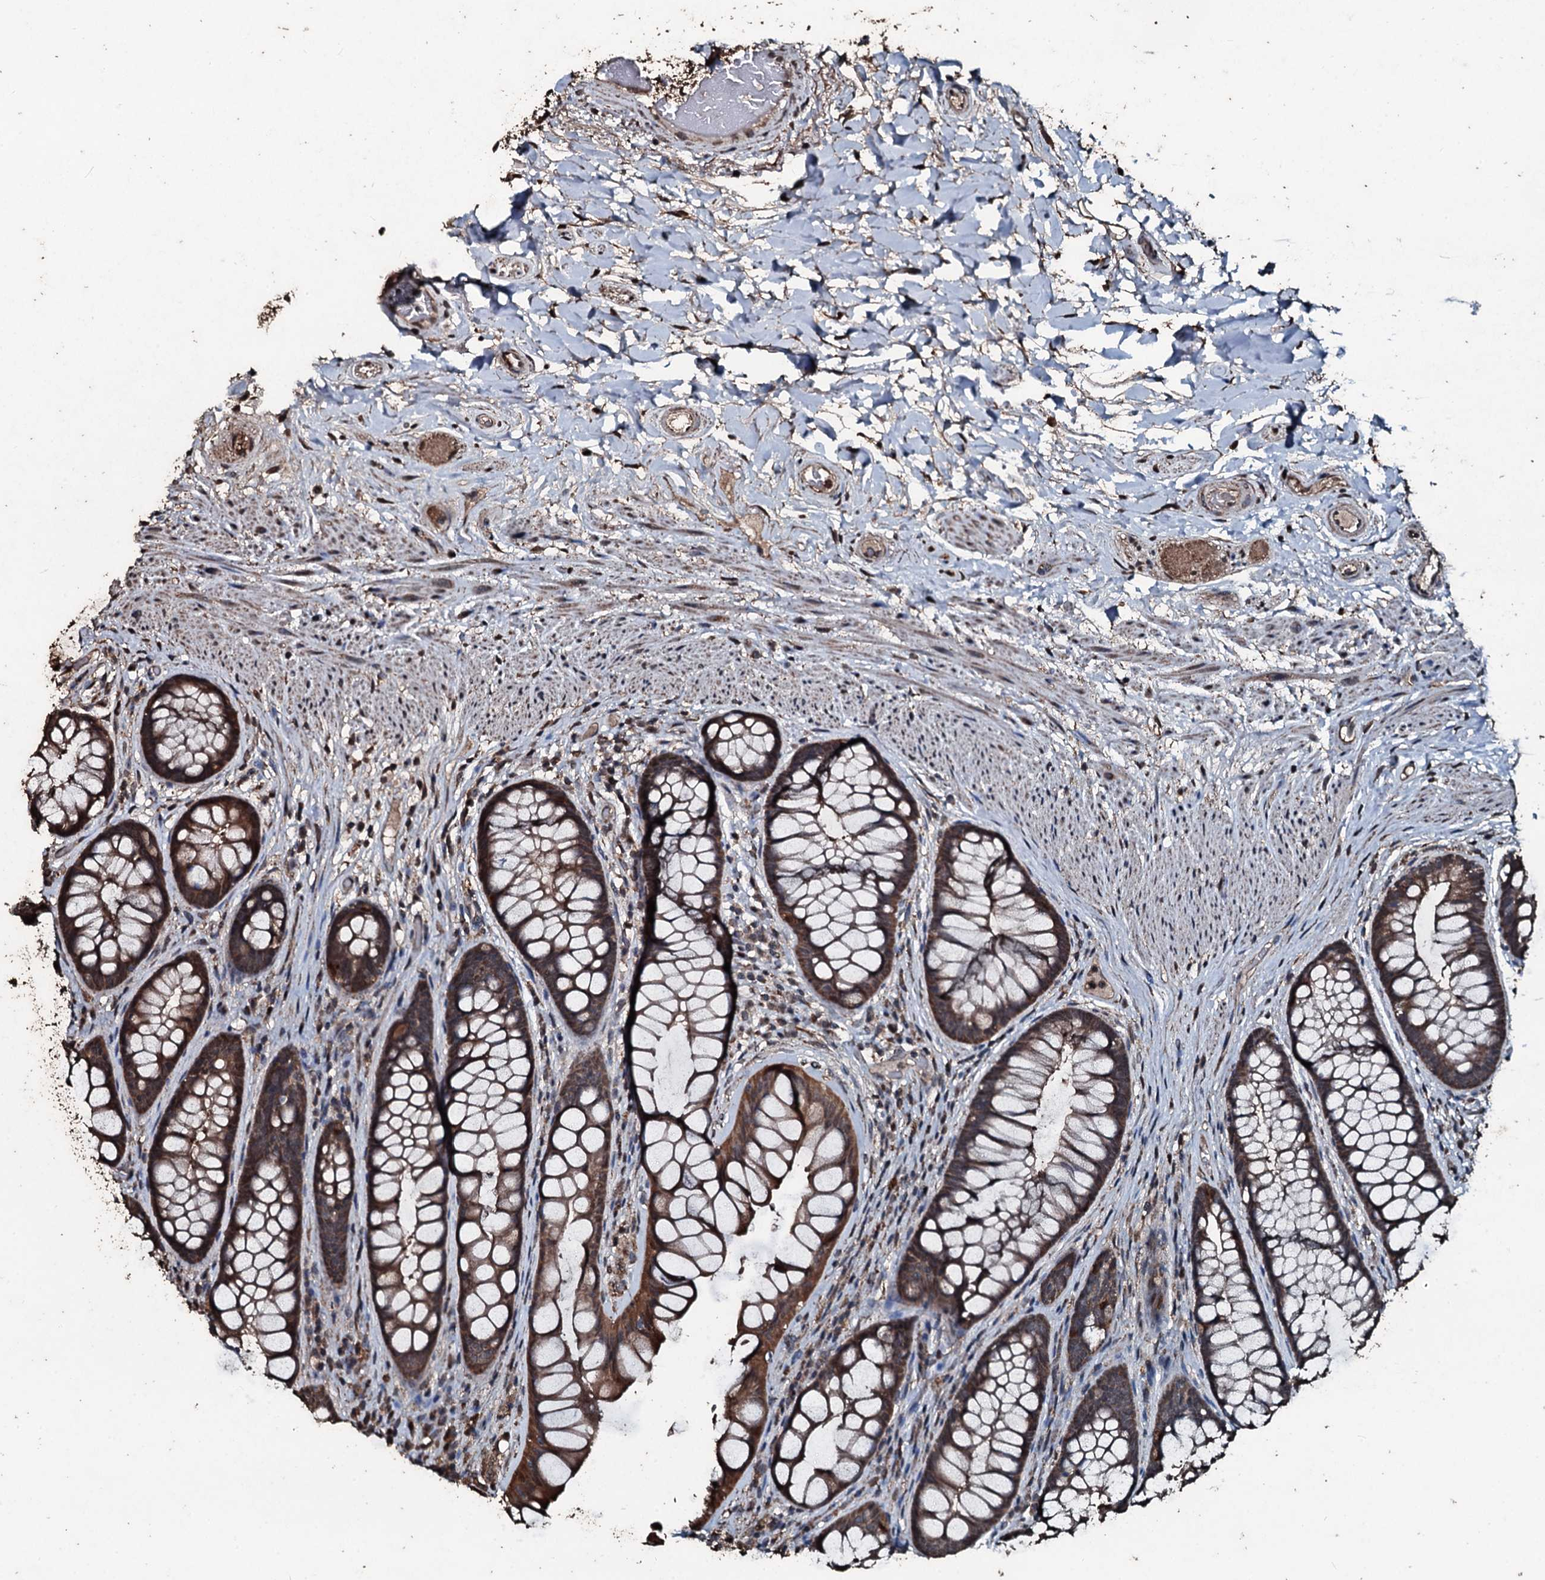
{"staining": {"intensity": "moderate", "quantity": ">75%", "location": "cytoplasmic/membranous"}, "tissue": "rectum", "cell_type": "Glandular cells", "image_type": "normal", "snomed": [{"axis": "morphology", "description": "Normal tissue, NOS"}, {"axis": "topography", "description": "Rectum"}], "caption": "A photomicrograph of rectum stained for a protein exhibits moderate cytoplasmic/membranous brown staining in glandular cells.", "gene": "FAAP24", "patient": {"sex": "male", "age": 74}}